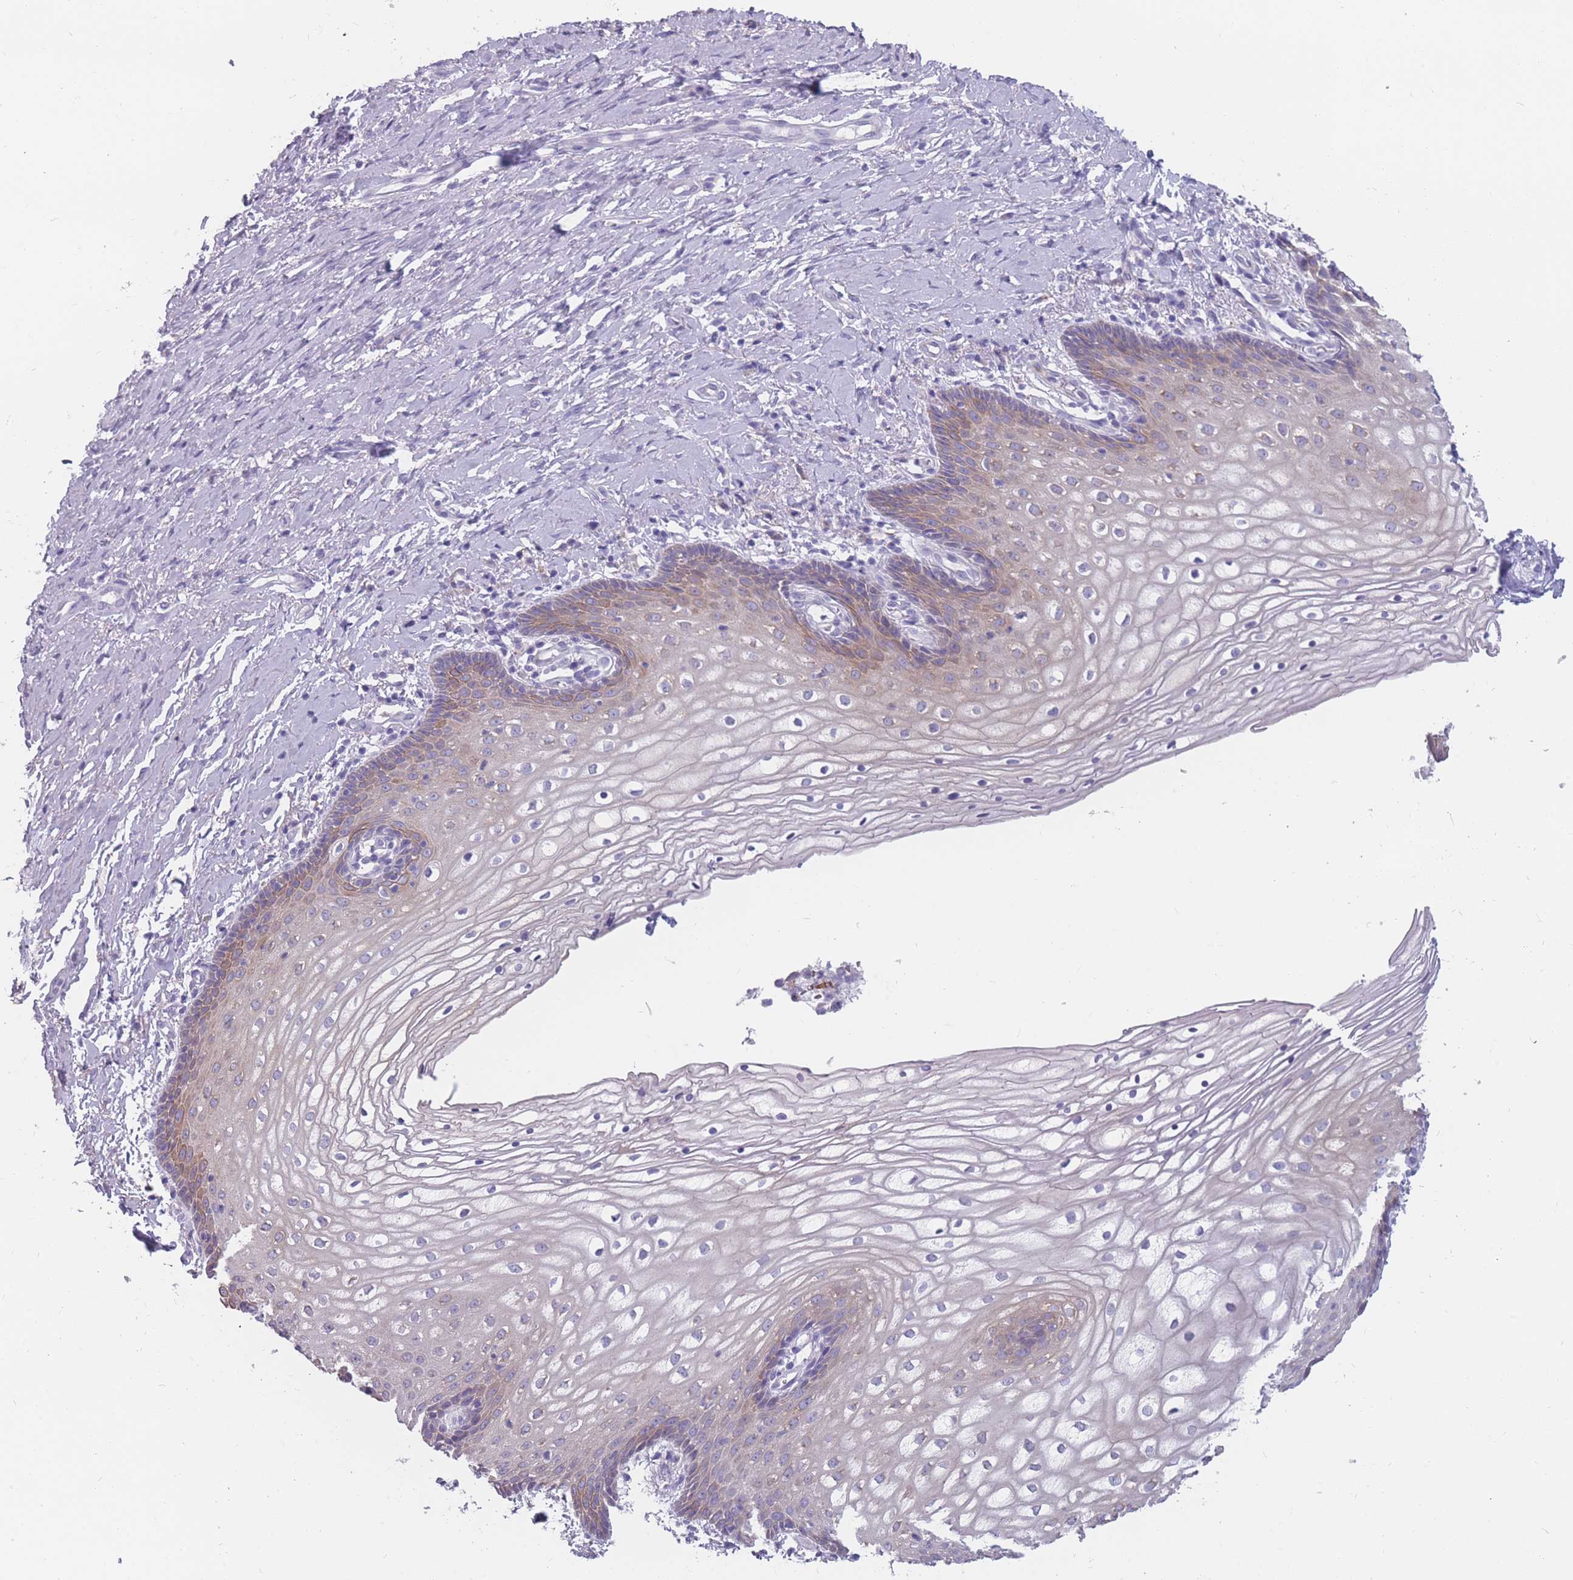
{"staining": {"intensity": "moderate", "quantity": "<25%", "location": "cytoplasmic/membranous"}, "tissue": "vagina", "cell_type": "Squamous epithelial cells", "image_type": "normal", "snomed": [{"axis": "morphology", "description": "Normal tissue, NOS"}, {"axis": "topography", "description": "Vagina"}], "caption": "Normal vagina demonstrates moderate cytoplasmic/membranous expression in approximately <25% of squamous epithelial cells, visualized by immunohistochemistry. Using DAB (3,3'-diaminobenzidine) (brown) and hematoxylin (blue) stains, captured at high magnification using brightfield microscopy.", "gene": "PPFIA3", "patient": {"sex": "female", "age": 60}}